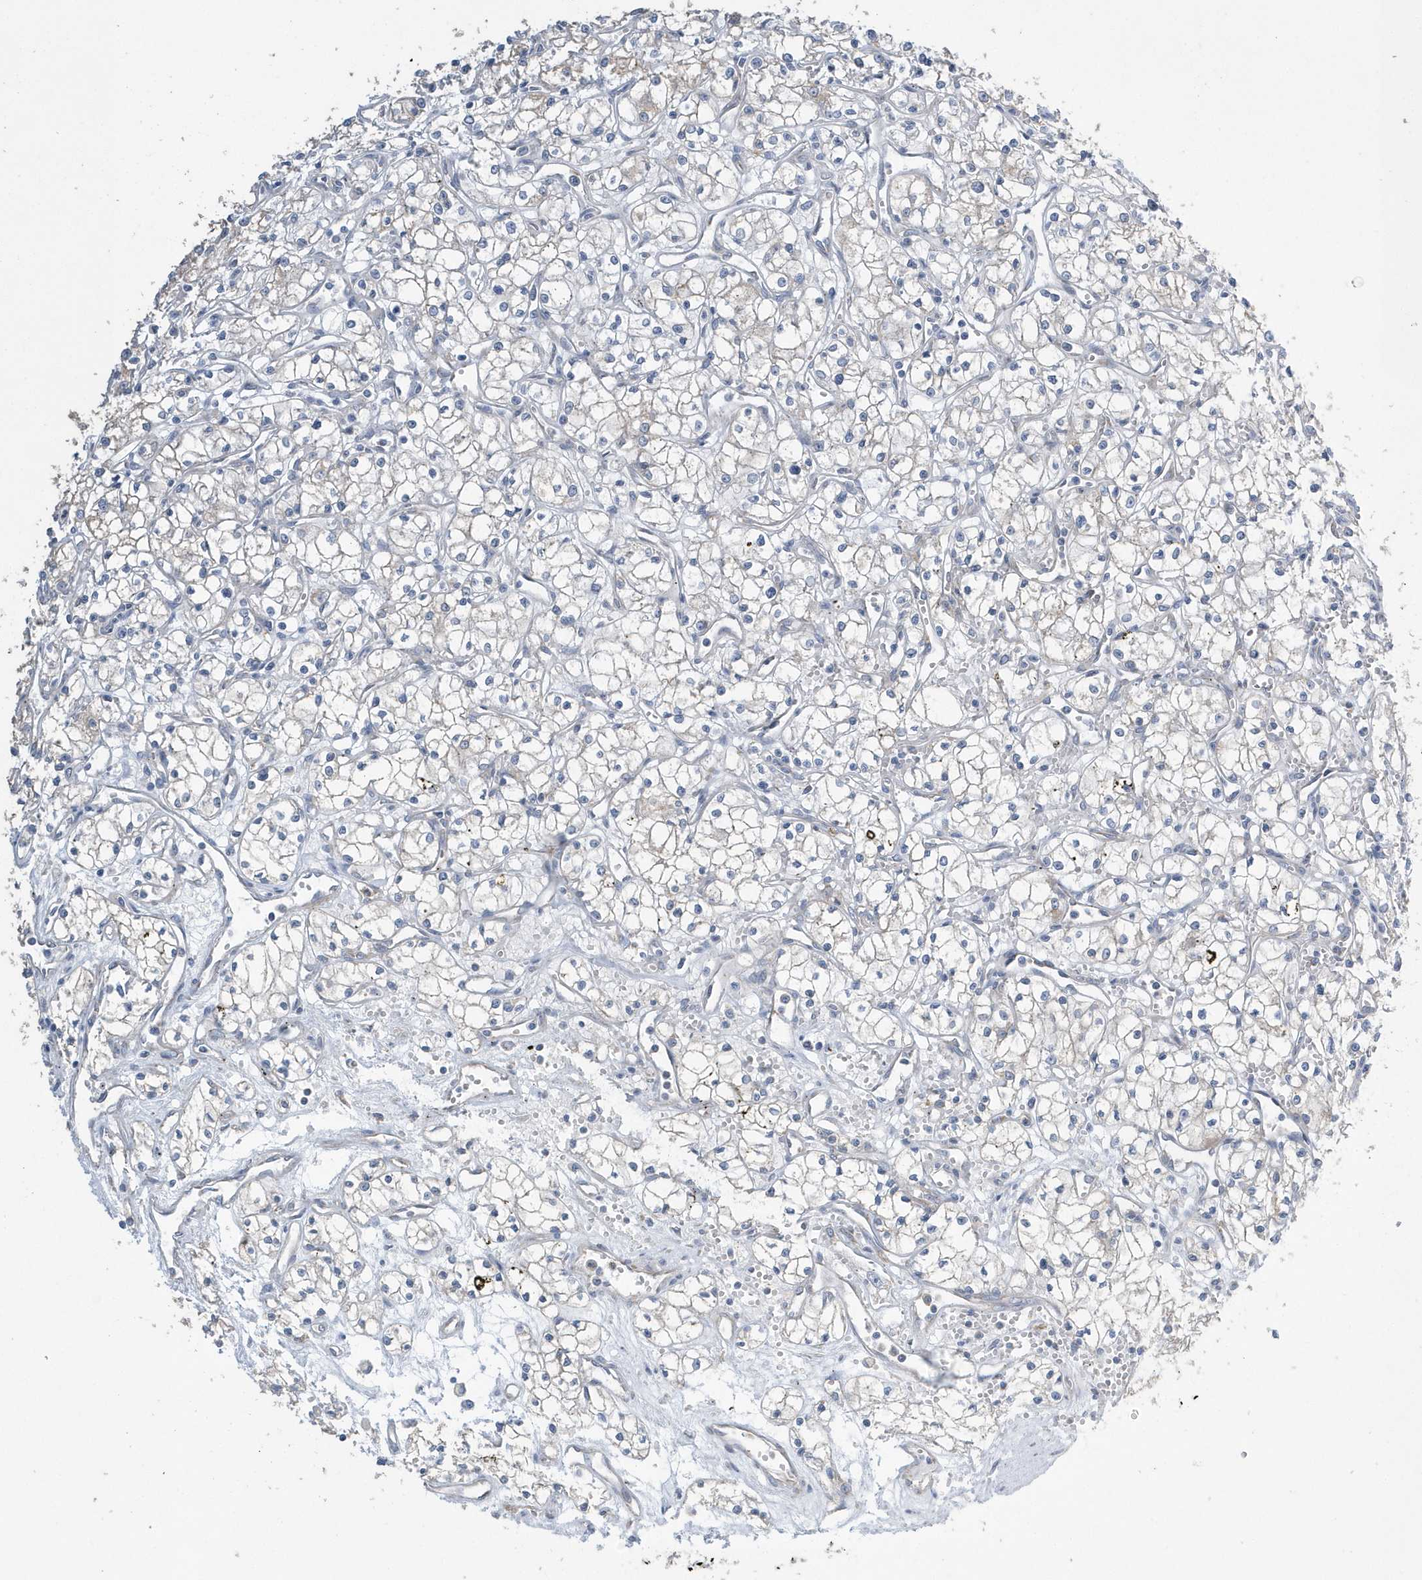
{"staining": {"intensity": "negative", "quantity": "none", "location": "none"}, "tissue": "renal cancer", "cell_type": "Tumor cells", "image_type": "cancer", "snomed": [{"axis": "morphology", "description": "Adenocarcinoma, NOS"}, {"axis": "topography", "description": "Kidney"}], "caption": "A histopathology image of adenocarcinoma (renal) stained for a protein reveals no brown staining in tumor cells.", "gene": "SPATA5", "patient": {"sex": "male", "age": 59}}